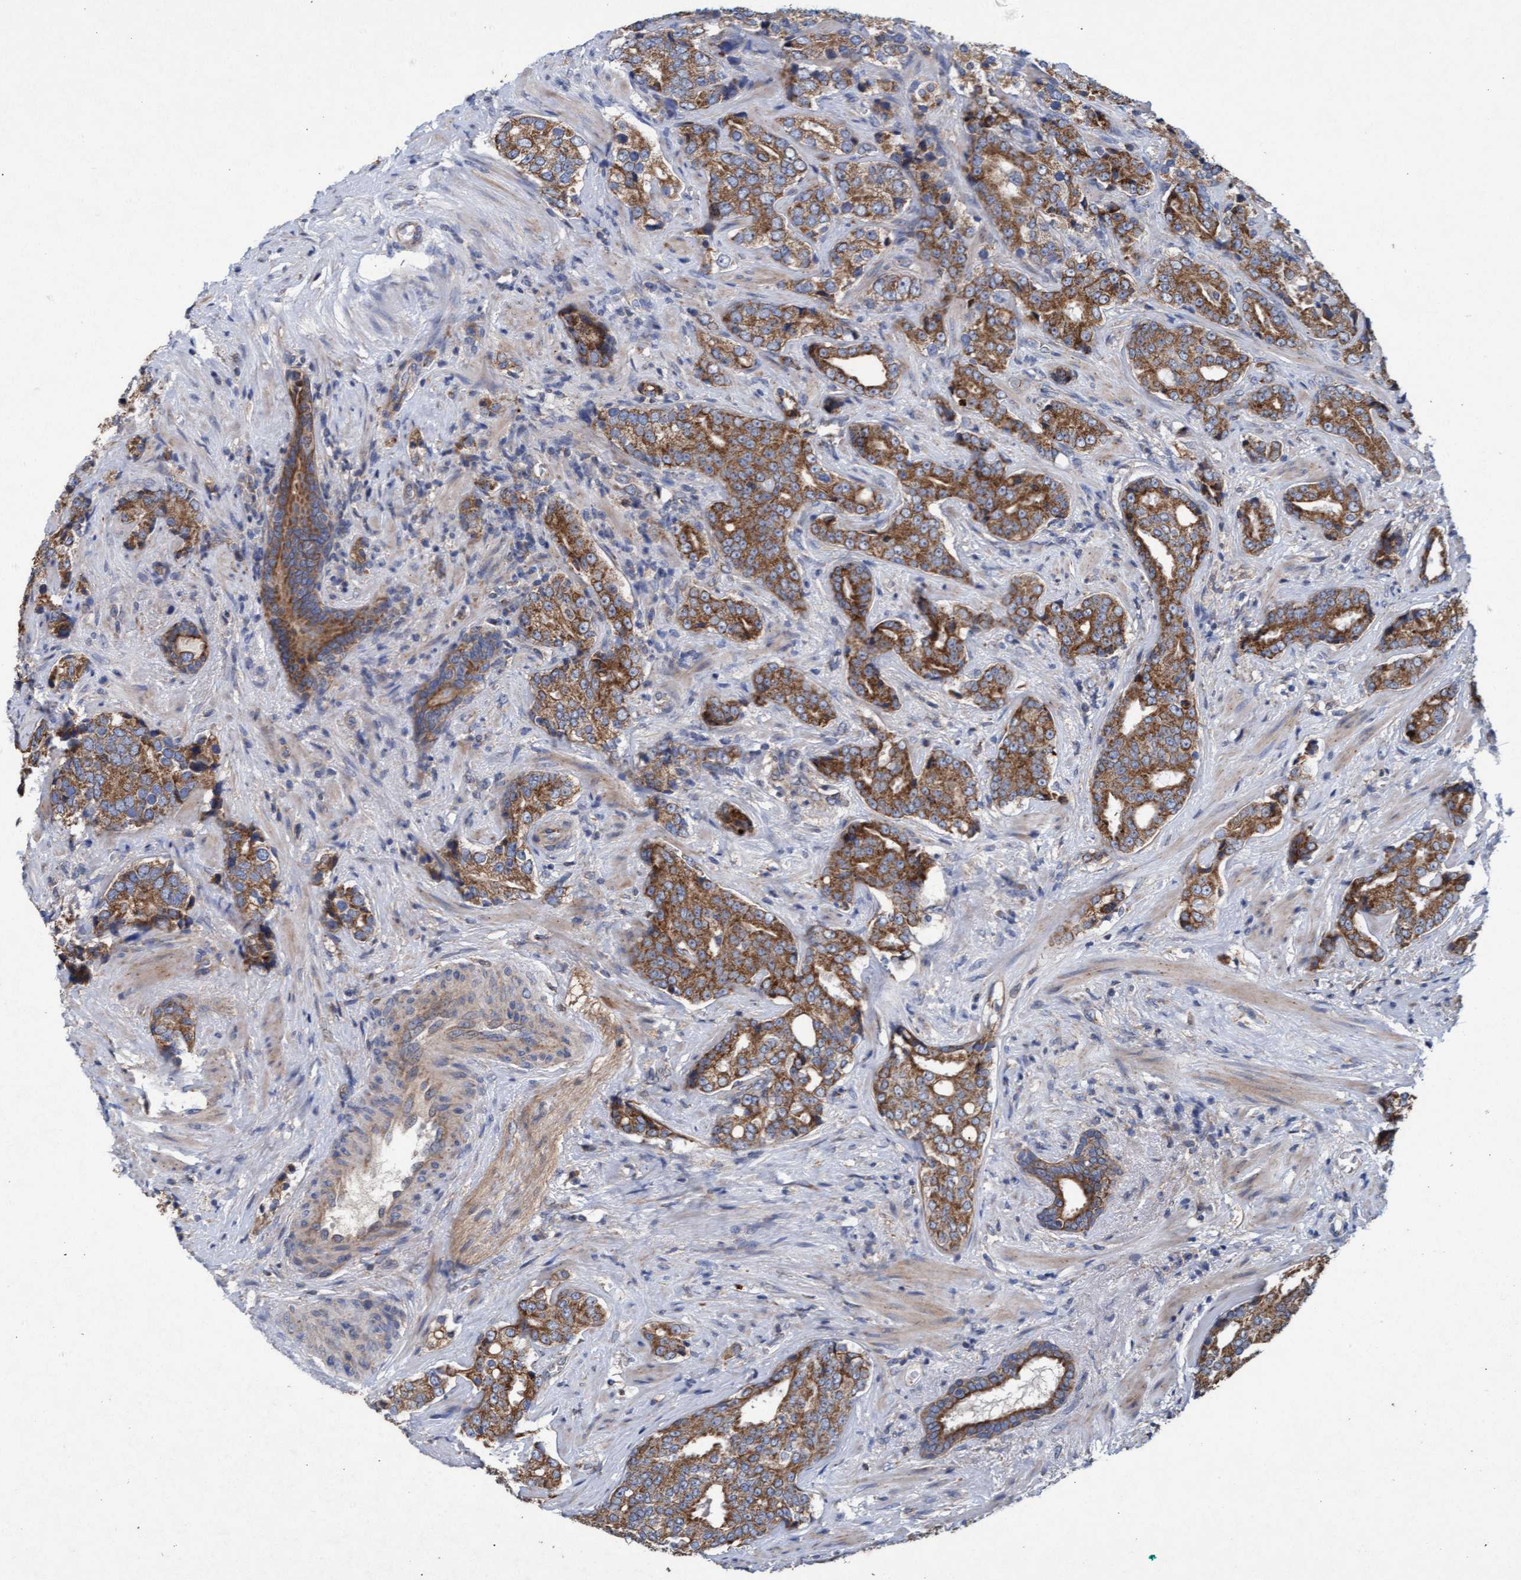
{"staining": {"intensity": "moderate", "quantity": ">75%", "location": "cytoplasmic/membranous"}, "tissue": "prostate cancer", "cell_type": "Tumor cells", "image_type": "cancer", "snomed": [{"axis": "morphology", "description": "Adenocarcinoma, High grade"}, {"axis": "topography", "description": "Prostate"}], "caption": "Adenocarcinoma (high-grade) (prostate) was stained to show a protein in brown. There is medium levels of moderate cytoplasmic/membranous expression in about >75% of tumor cells.", "gene": "MRPL38", "patient": {"sex": "male", "age": 71}}